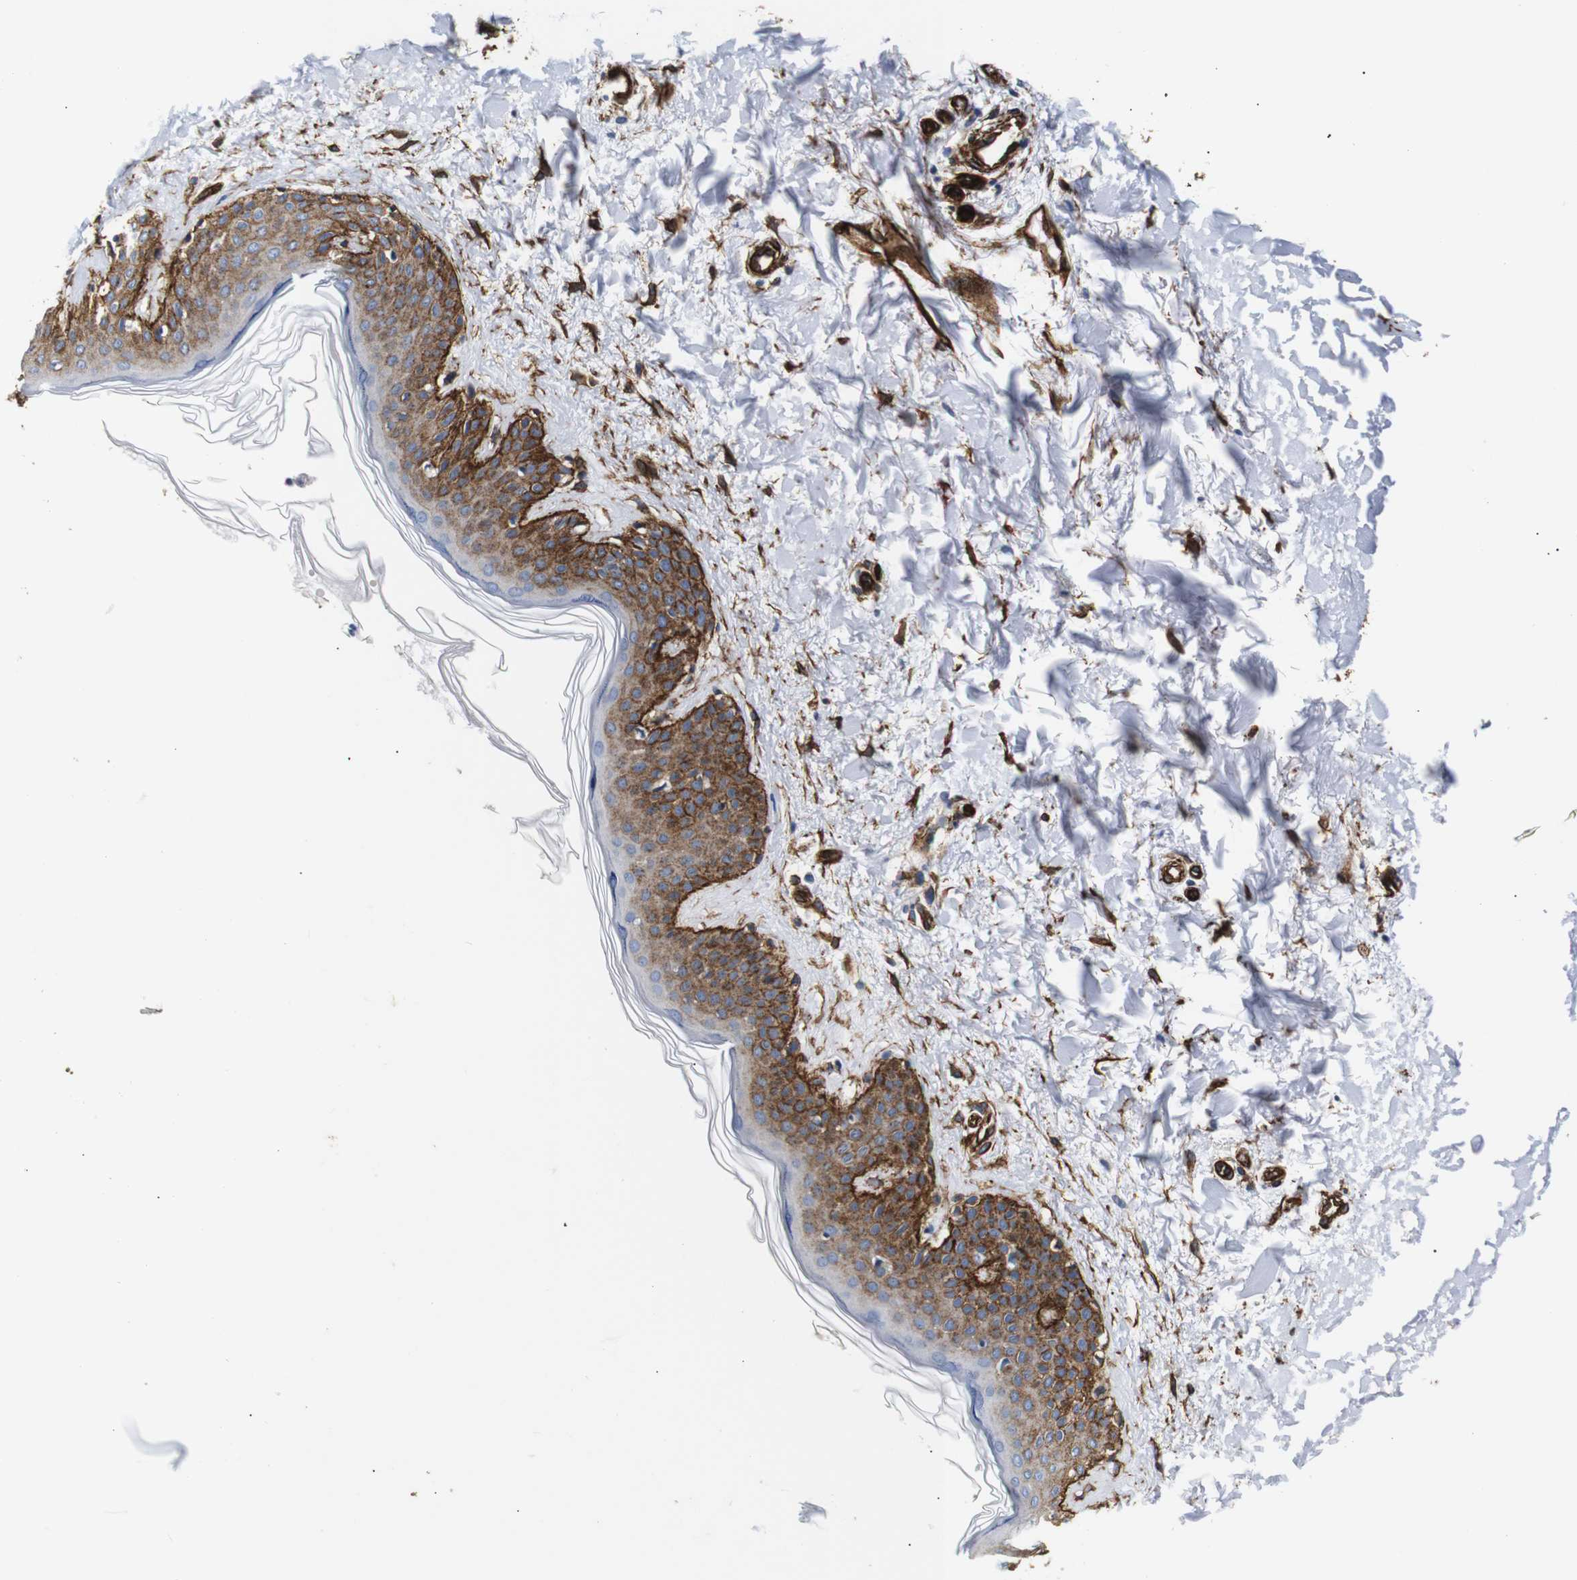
{"staining": {"intensity": "strong", "quantity": ">75%", "location": "cytoplasmic/membranous"}, "tissue": "skin", "cell_type": "Fibroblasts", "image_type": "normal", "snomed": [{"axis": "morphology", "description": "Normal tissue, NOS"}, {"axis": "topography", "description": "Skin"}], "caption": "Immunohistochemistry (IHC) image of benign human skin stained for a protein (brown), which shows high levels of strong cytoplasmic/membranous staining in about >75% of fibroblasts.", "gene": "CAV2", "patient": {"sex": "male", "age": 67}}